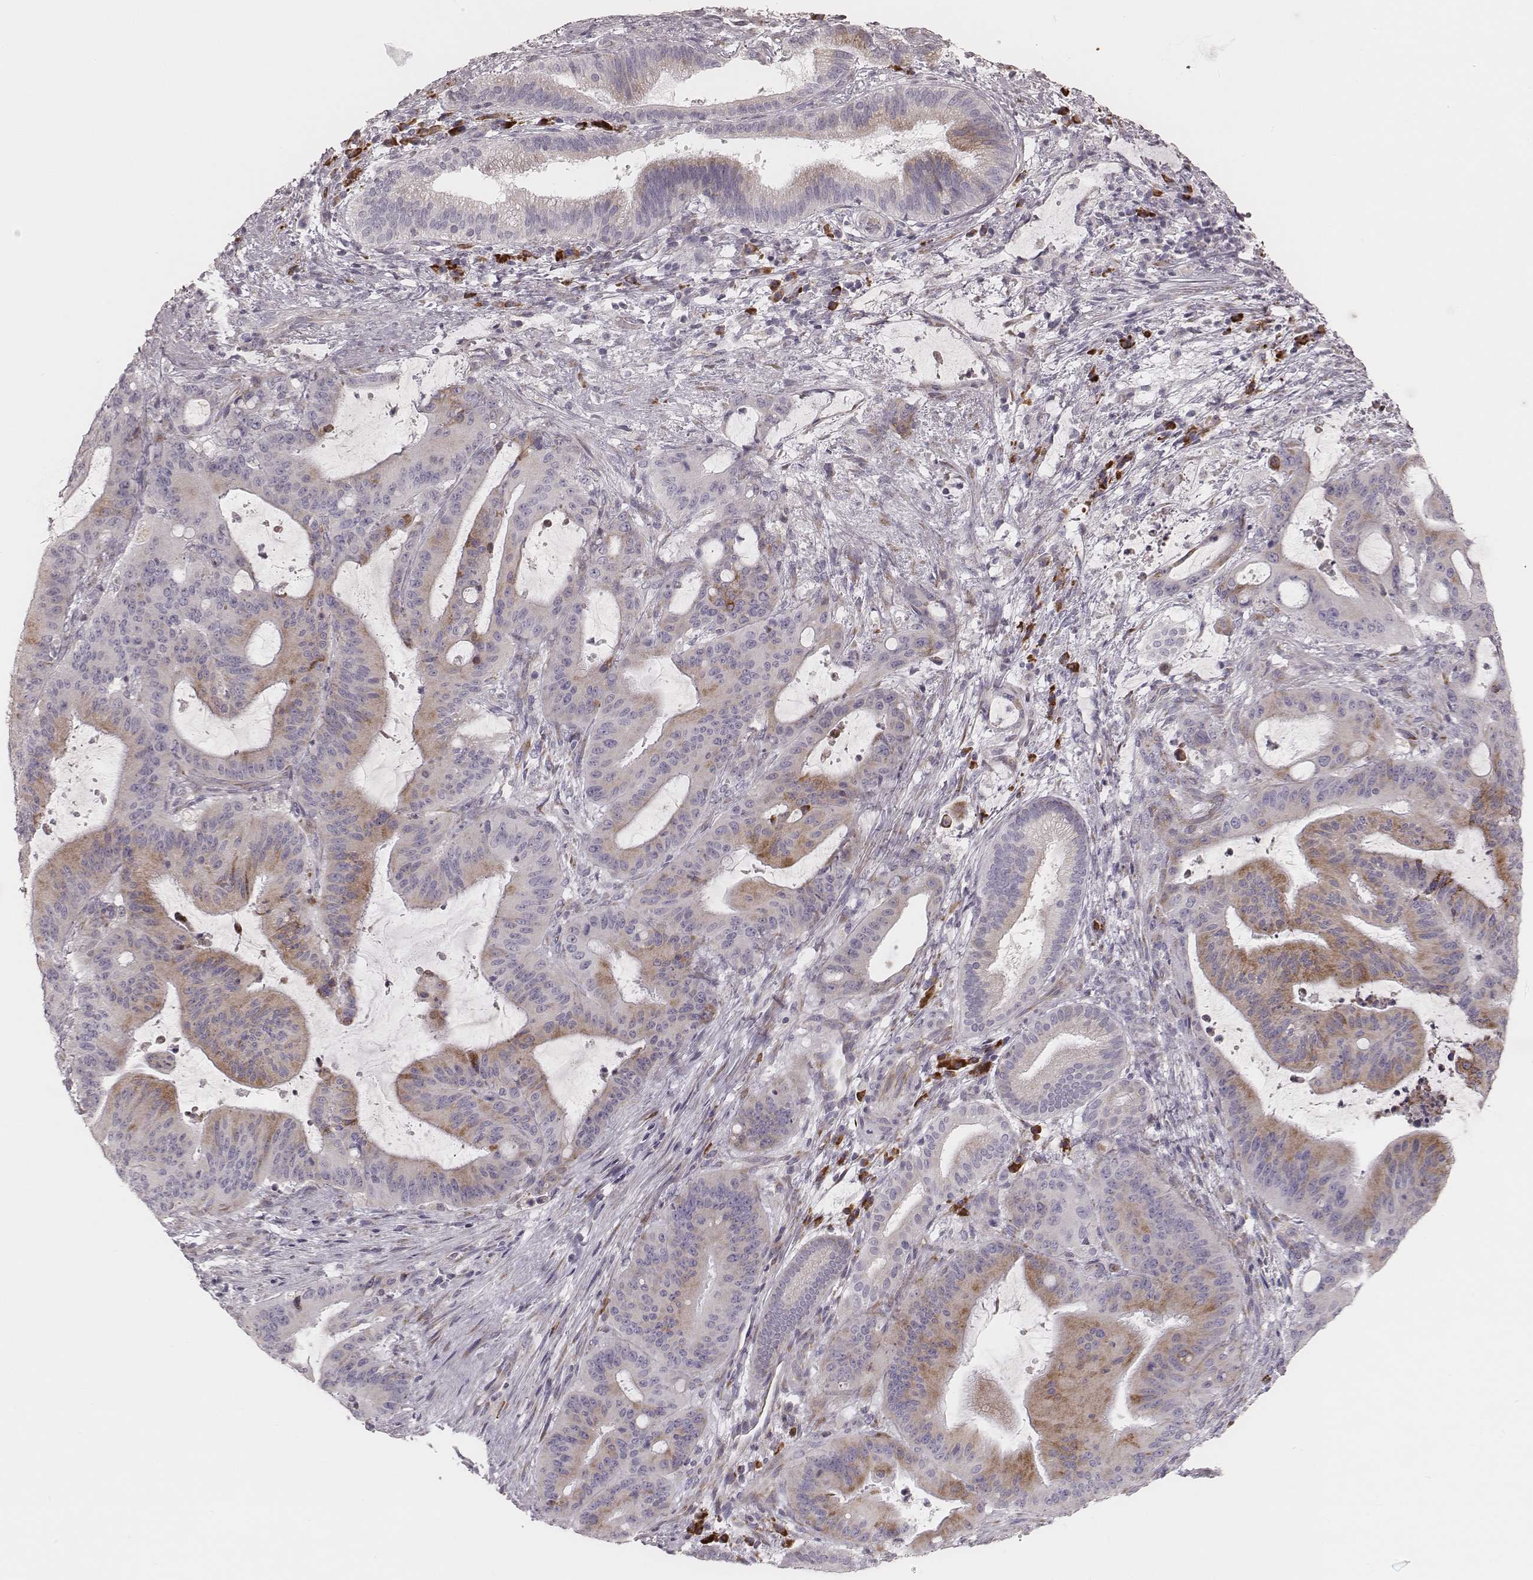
{"staining": {"intensity": "moderate", "quantity": "<25%", "location": "cytoplasmic/membranous"}, "tissue": "liver cancer", "cell_type": "Tumor cells", "image_type": "cancer", "snomed": [{"axis": "morphology", "description": "Cholangiocarcinoma"}, {"axis": "topography", "description": "Liver"}], "caption": "High-magnification brightfield microscopy of liver cancer (cholangiocarcinoma) stained with DAB (3,3'-diaminobenzidine) (brown) and counterstained with hematoxylin (blue). tumor cells exhibit moderate cytoplasmic/membranous positivity is seen in approximately<25% of cells.", "gene": "KIF5C", "patient": {"sex": "female", "age": 73}}